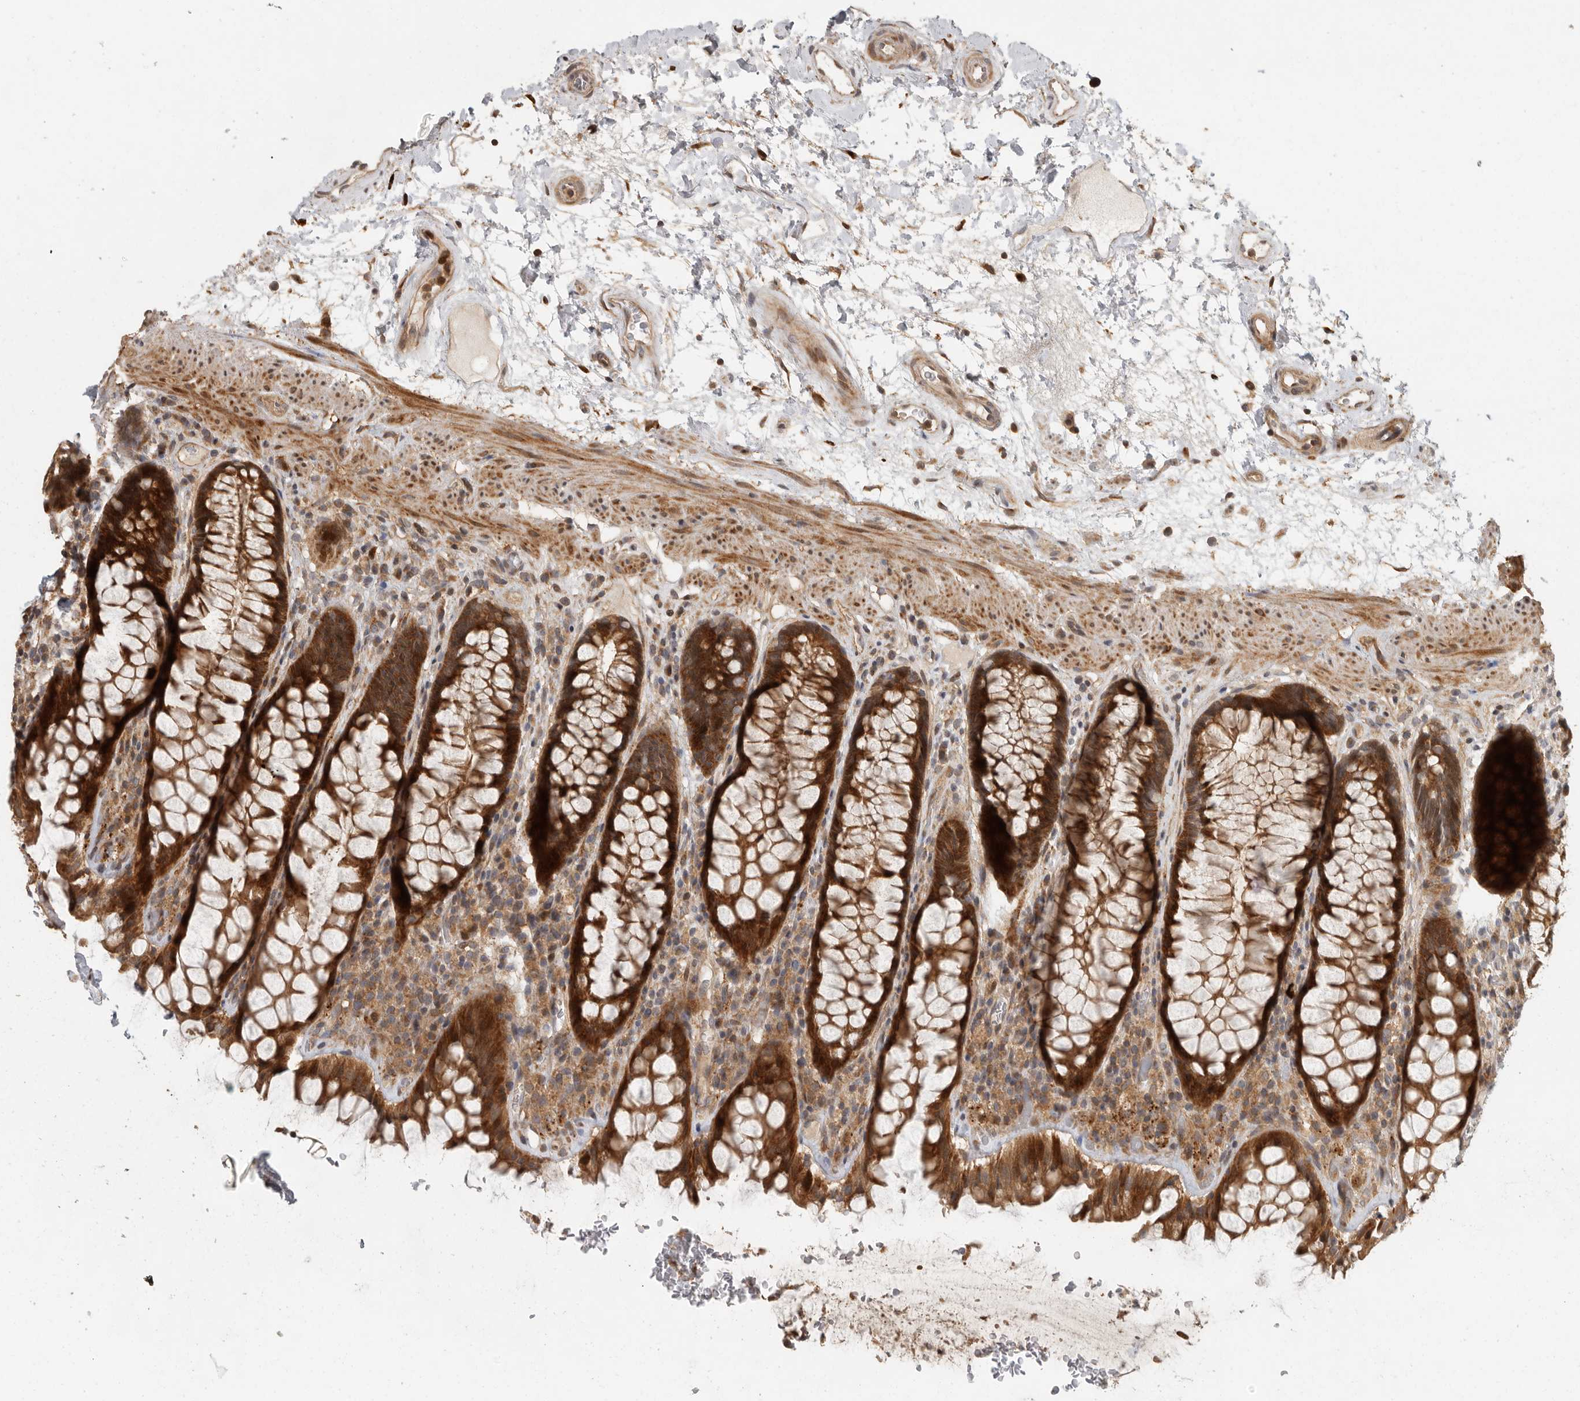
{"staining": {"intensity": "strong", "quantity": ">75%", "location": "cytoplasmic/membranous"}, "tissue": "rectum", "cell_type": "Glandular cells", "image_type": "normal", "snomed": [{"axis": "morphology", "description": "Normal tissue, NOS"}, {"axis": "topography", "description": "Rectum"}], "caption": "DAB (3,3'-diaminobenzidine) immunohistochemical staining of unremarkable rectum shows strong cytoplasmic/membranous protein staining in approximately >75% of glandular cells.", "gene": "SWT1", "patient": {"sex": "male", "age": 64}}